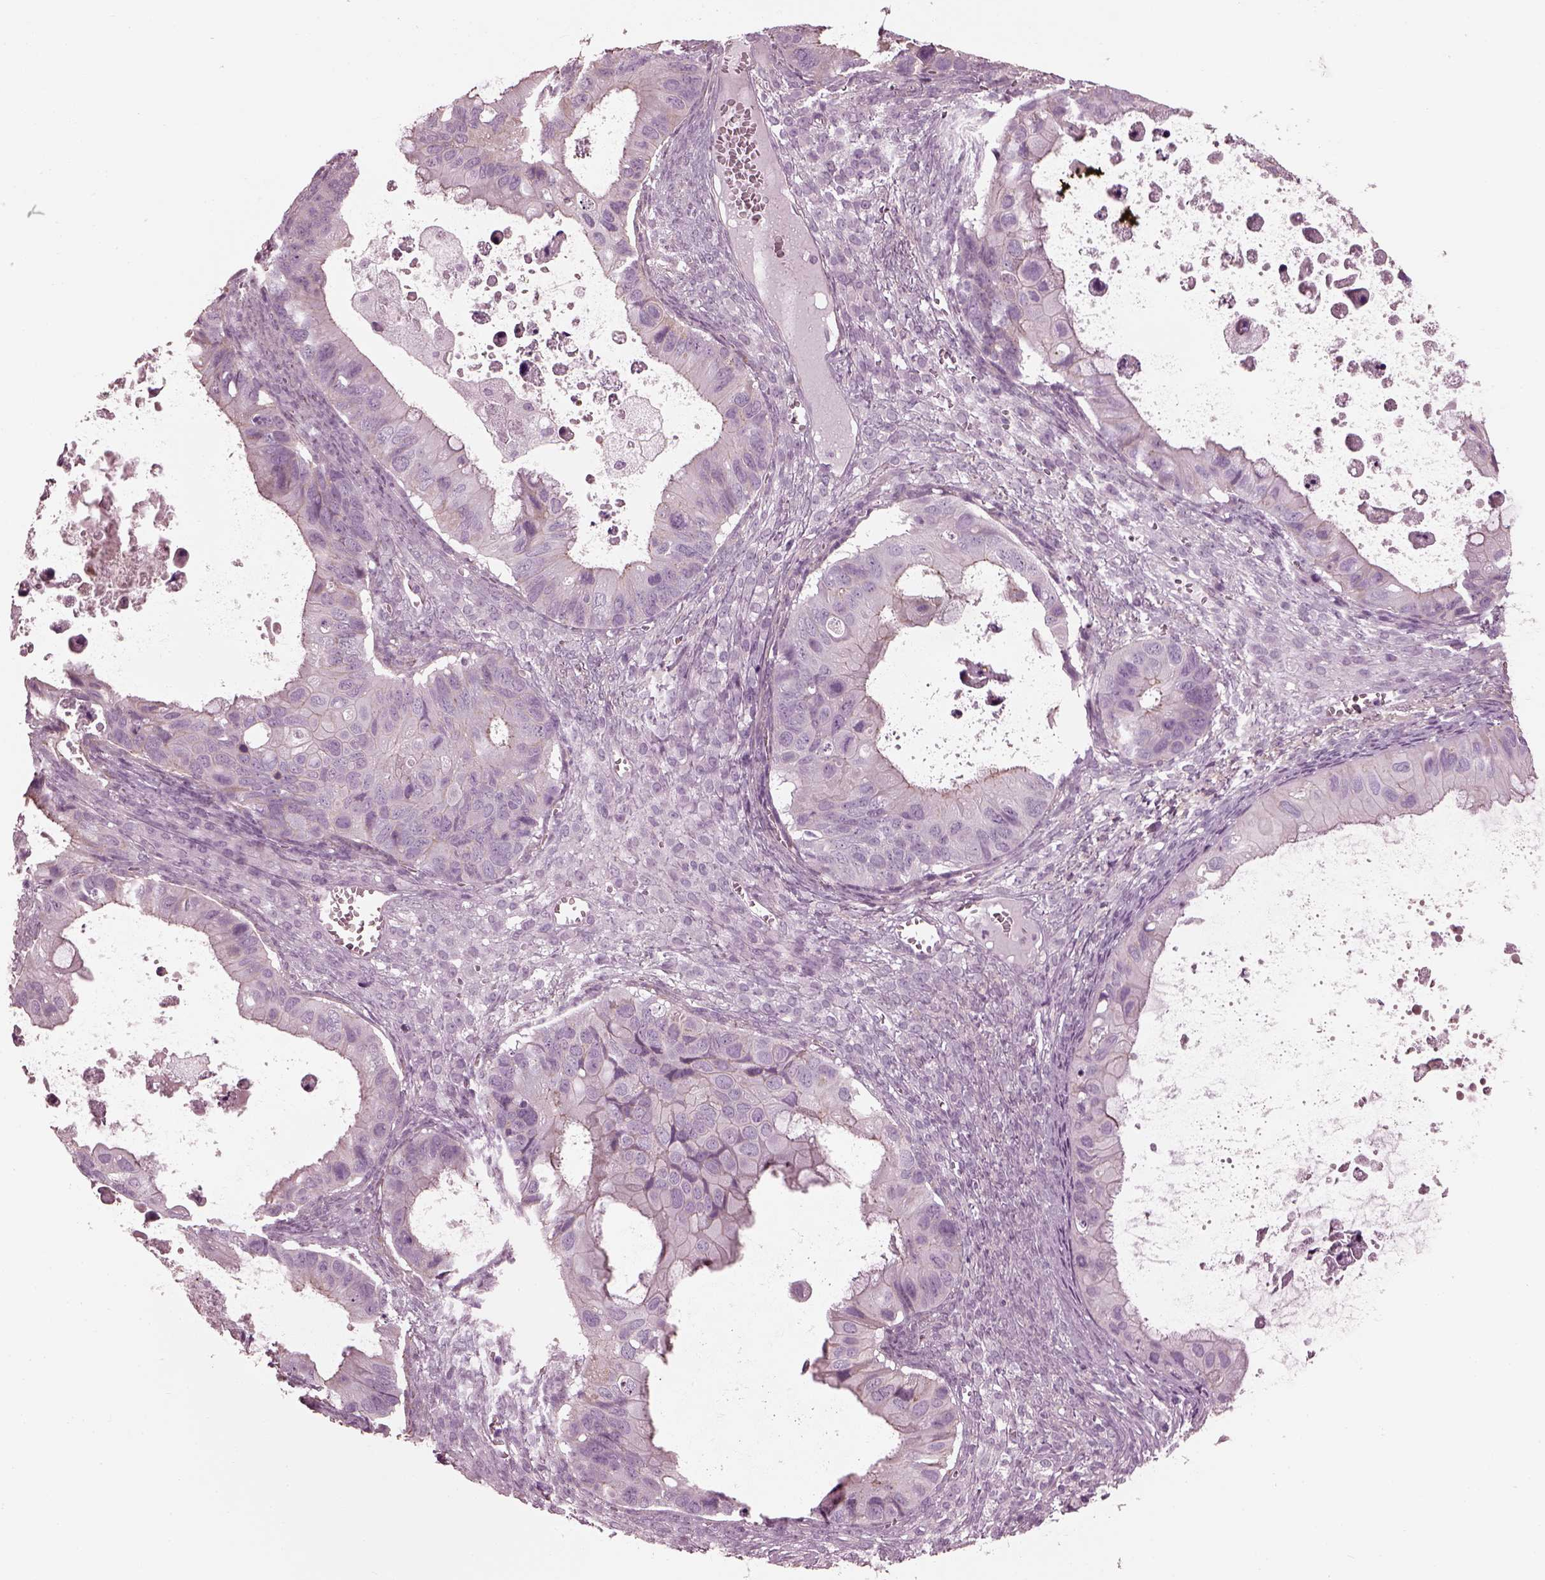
{"staining": {"intensity": "negative", "quantity": "none", "location": "none"}, "tissue": "ovarian cancer", "cell_type": "Tumor cells", "image_type": "cancer", "snomed": [{"axis": "morphology", "description": "Cystadenocarcinoma, mucinous, NOS"}, {"axis": "topography", "description": "Ovary"}], "caption": "This is an immunohistochemistry image of ovarian cancer. There is no positivity in tumor cells.", "gene": "BFSP1", "patient": {"sex": "female", "age": 64}}